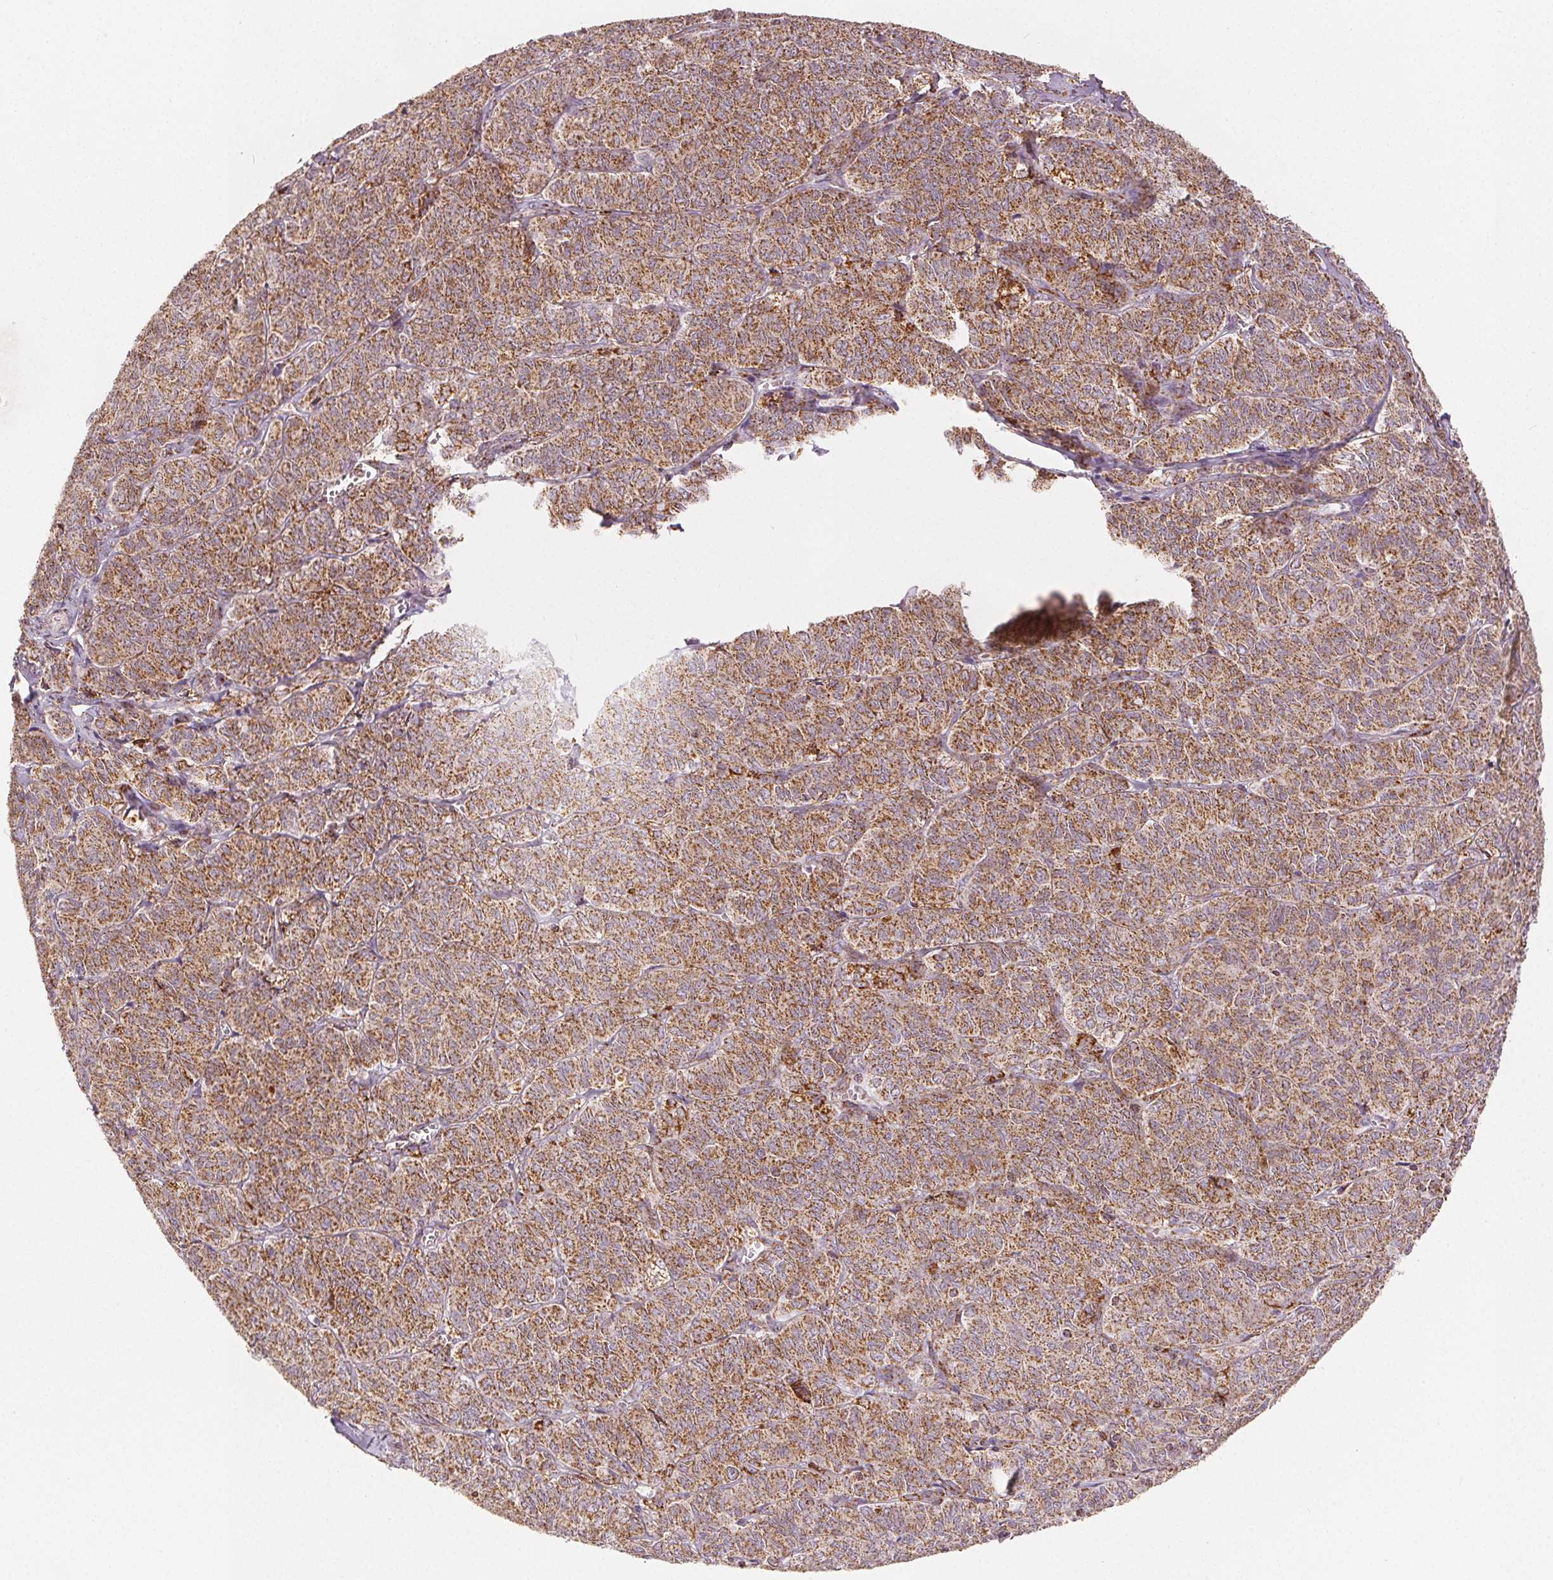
{"staining": {"intensity": "strong", "quantity": ">75%", "location": "cytoplasmic/membranous"}, "tissue": "ovarian cancer", "cell_type": "Tumor cells", "image_type": "cancer", "snomed": [{"axis": "morphology", "description": "Carcinoma, endometroid"}, {"axis": "topography", "description": "Ovary"}], "caption": "Immunohistochemical staining of ovarian cancer displays strong cytoplasmic/membranous protein staining in about >75% of tumor cells.", "gene": "SDHB", "patient": {"sex": "female", "age": 80}}